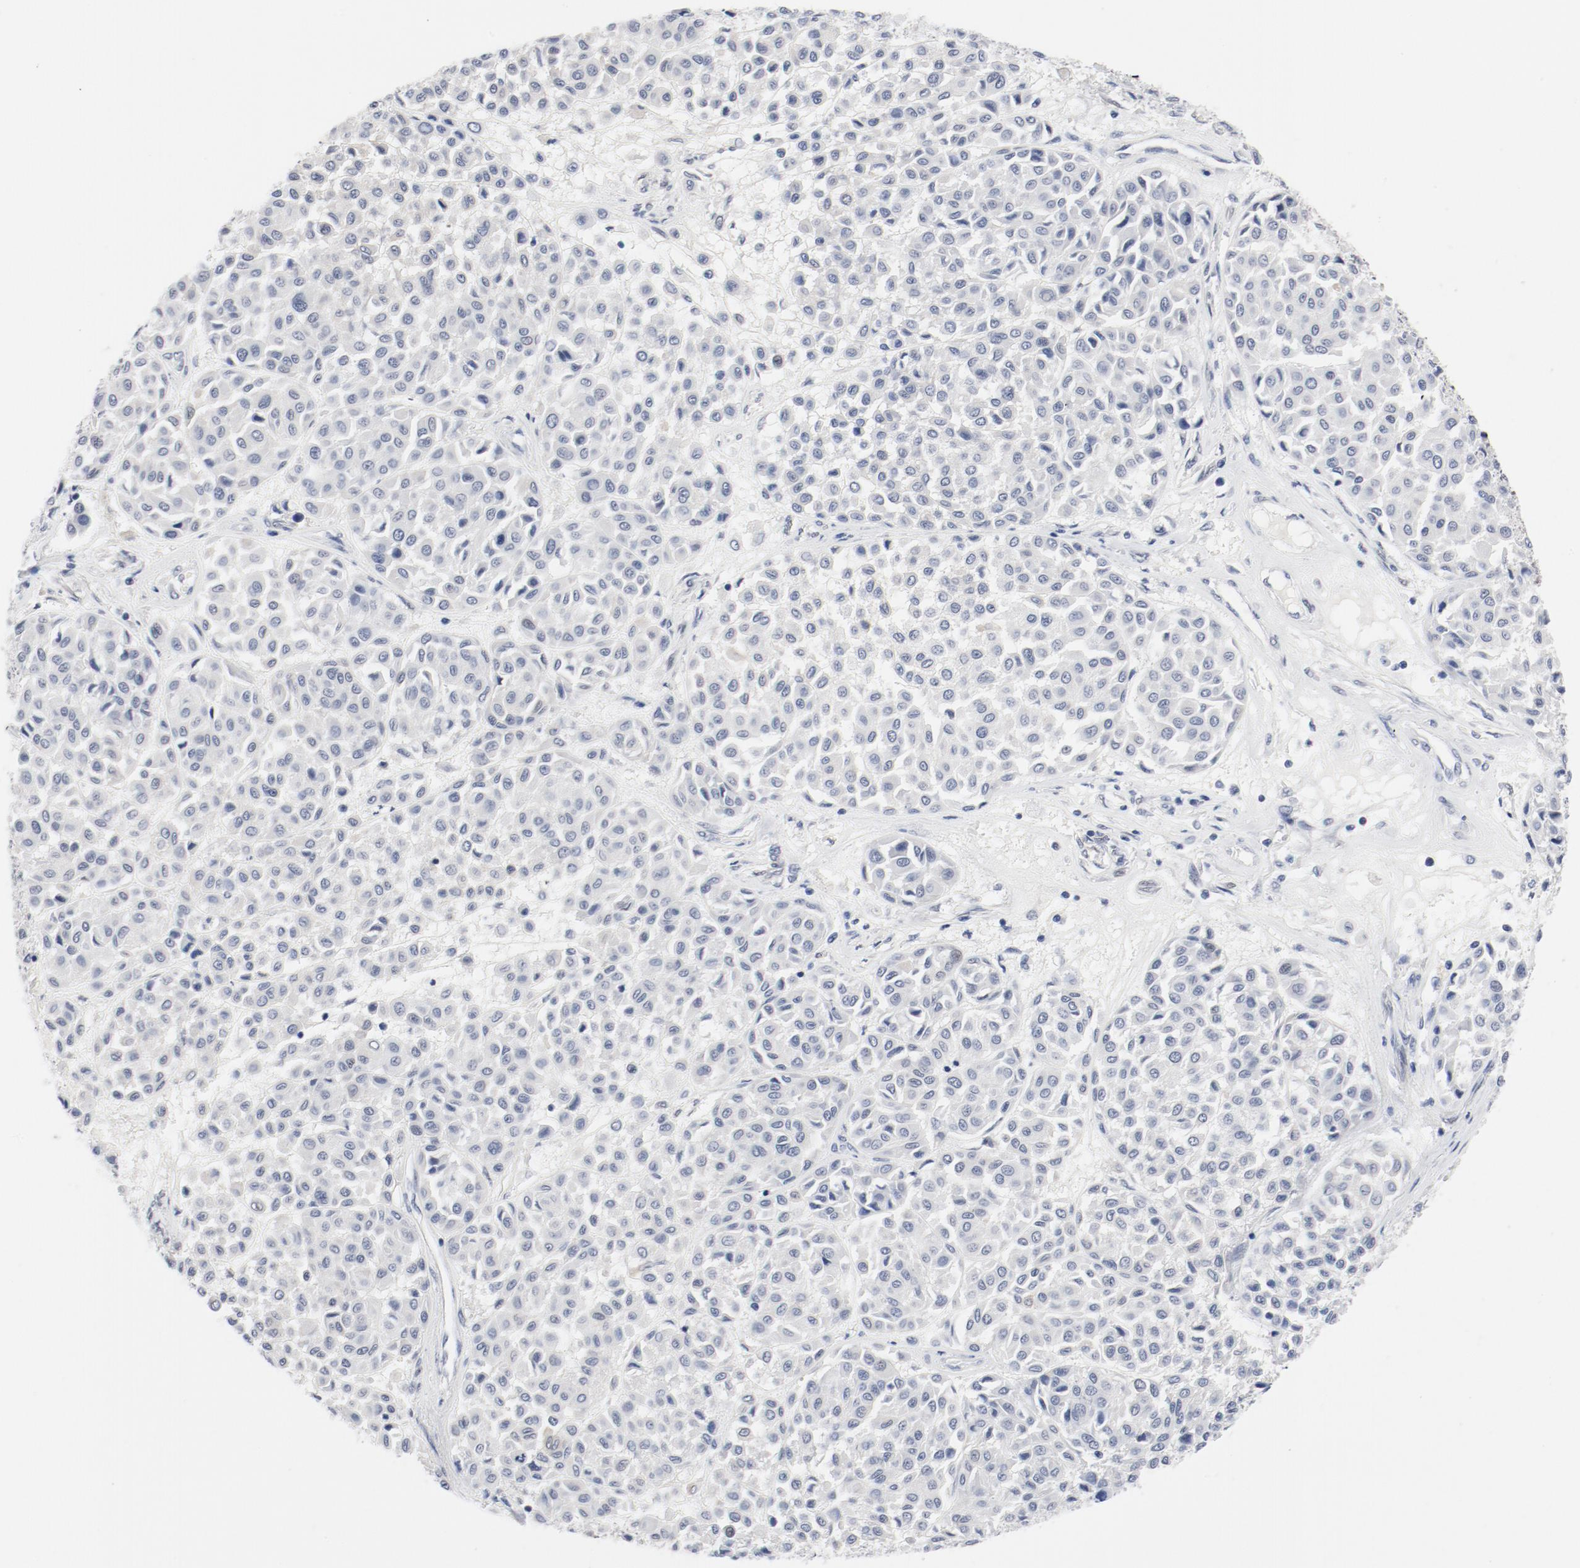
{"staining": {"intensity": "weak", "quantity": "25%-75%", "location": "nuclear"}, "tissue": "melanoma", "cell_type": "Tumor cells", "image_type": "cancer", "snomed": [{"axis": "morphology", "description": "Malignant melanoma, Metastatic site"}, {"axis": "topography", "description": "Soft tissue"}], "caption": "Melanoma stained with a brown dye demonstrates weak nuclear positive staining in approximately 25%-75% of tumor cells.", "gene": "ARNT", "patient": {"sex": "male", "age": 41}}